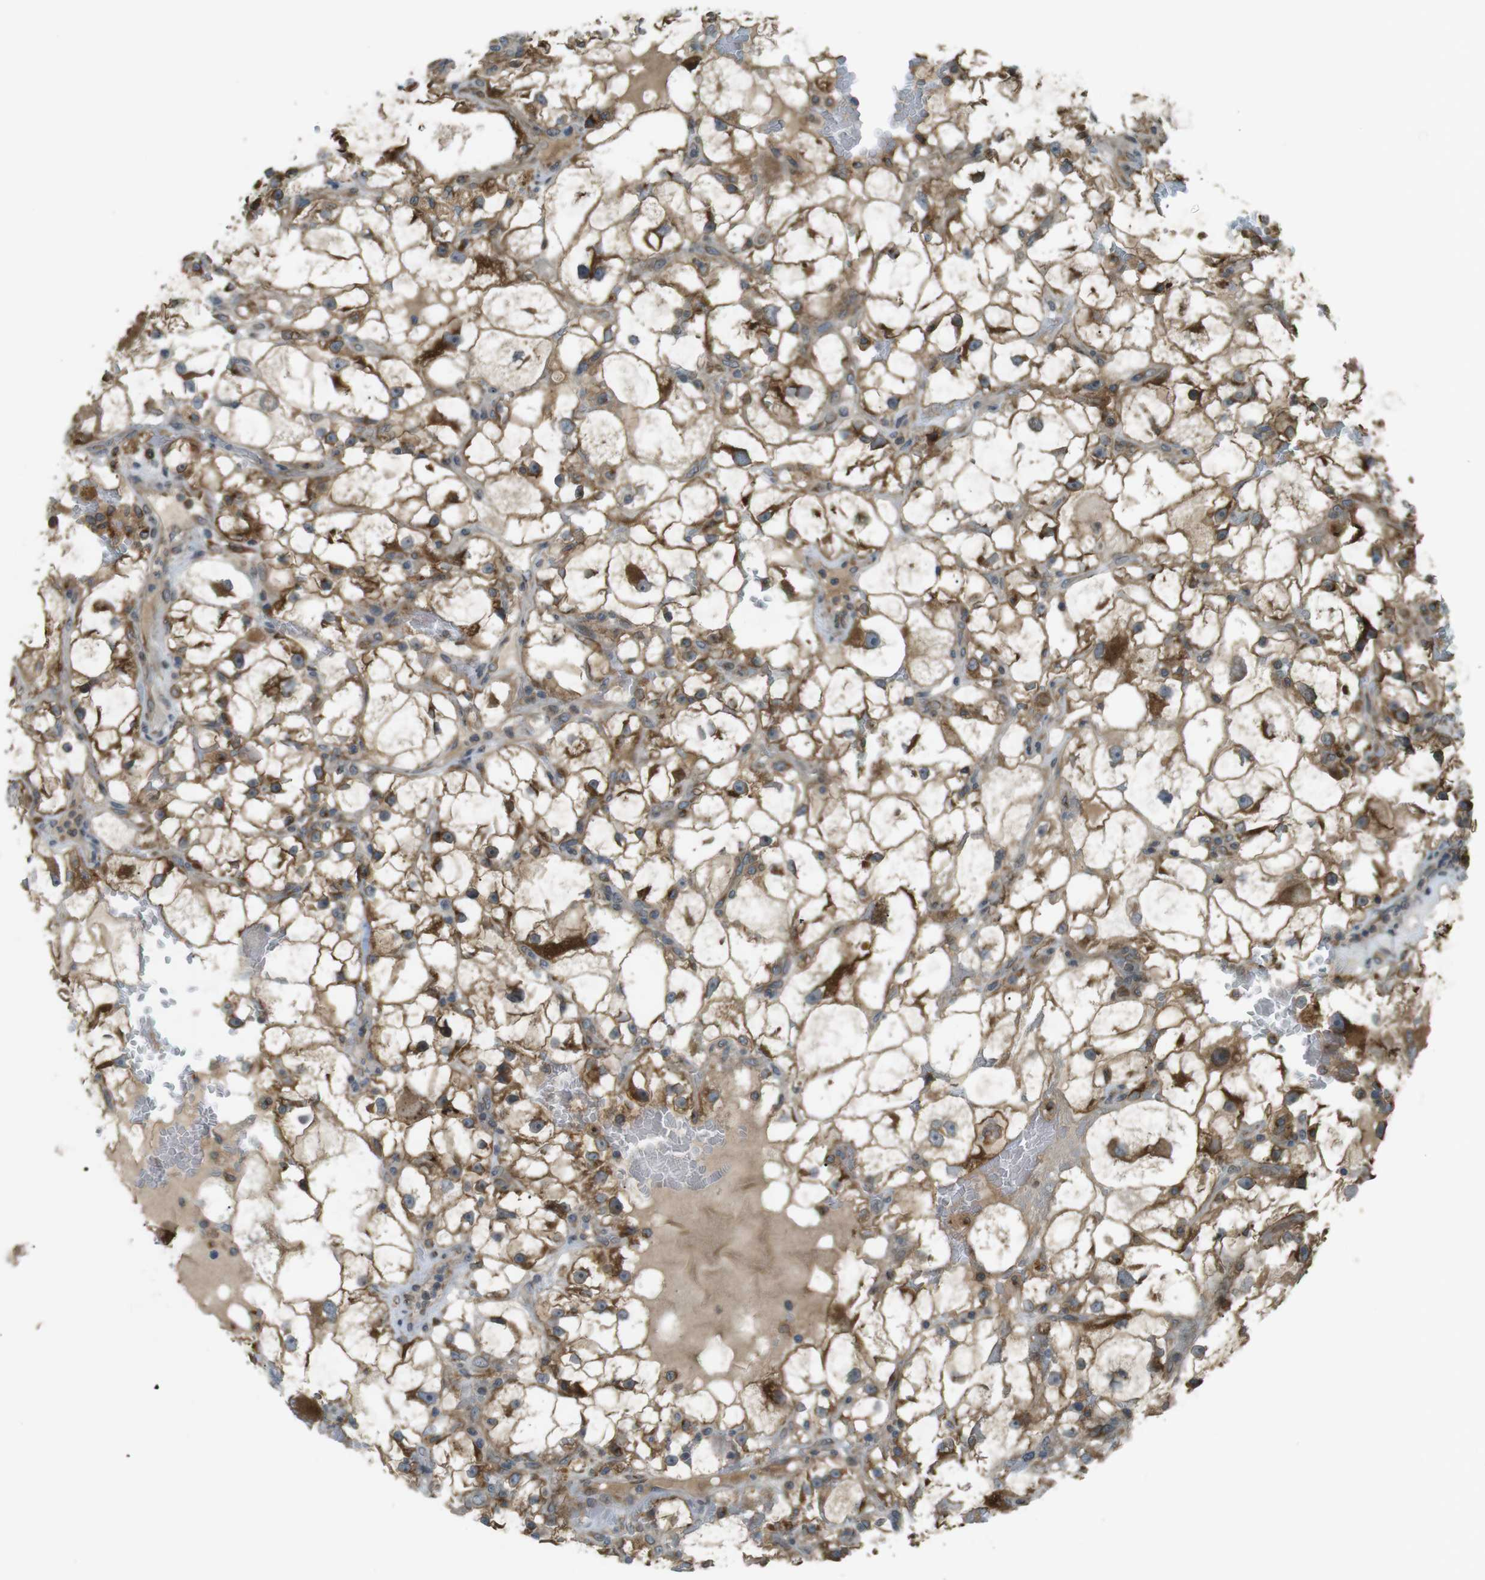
{"staining": {"intensity": "moderate", "quantity": "25%-75%", "location": "cytoplasmic/membranous"}, "tissue": "renal cancer", "cell_type": "Tumor cells", "image_type": "cancer", "snomed": [{"axis": "morphology", "description": "Adenocarcinoma, NOS"}, {"axis": "topography", "description": "Kidney"}], "caption": "The photomicrograph demonstrates staining of renal cancer, revealing moderate cytoplasmic/membranous protein staining (brown color) within tumor cells. Nuclei are stained in blue.", "gene": "TMED4", "patient": {"sex": "female", "age": 60}}